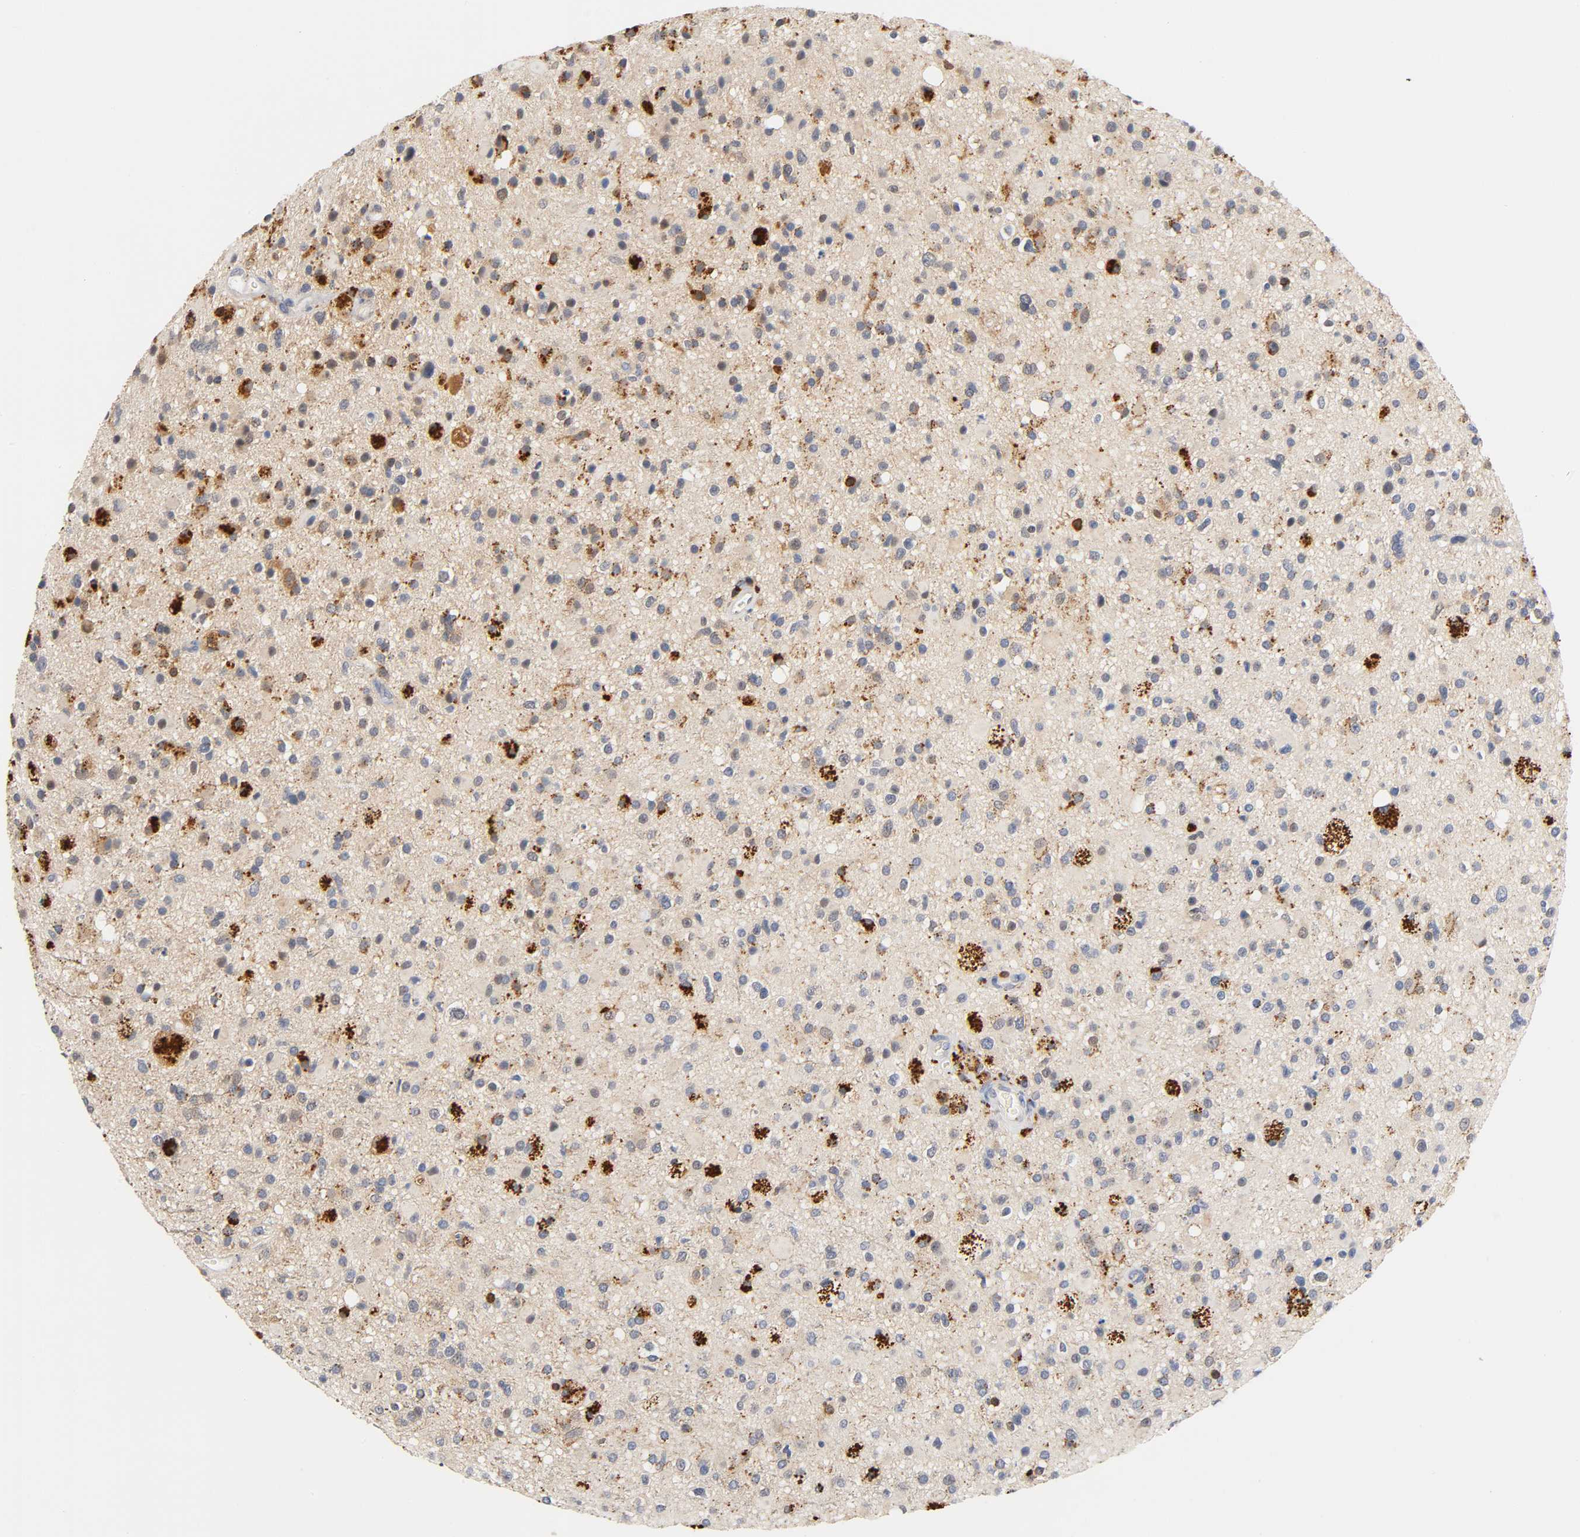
{"staining": {"intensity": "weak", "quantity": "25%-75%", "location": "cytoplasmic/membranous"}, "tissue": "glioma", "cell_type": "Tumor cells", "image_type": "cancer", "snomed": [{"axis": "morphology", "description": "Glioma, malignant, High grade"}, {"axis": "topography", "description": "Brain"}], "caption": "This micrograph exhibits high-grade glioma (malignant) stained with immunohistochemistry (IHC) to label a protein in brown. The cytoplasmic/membranous of tumor cells show weak positivity for the protein. Nuclei are counter-stained blue.", "gene": "UCKL1", "patient": {"sex": "male", "age": 33}}